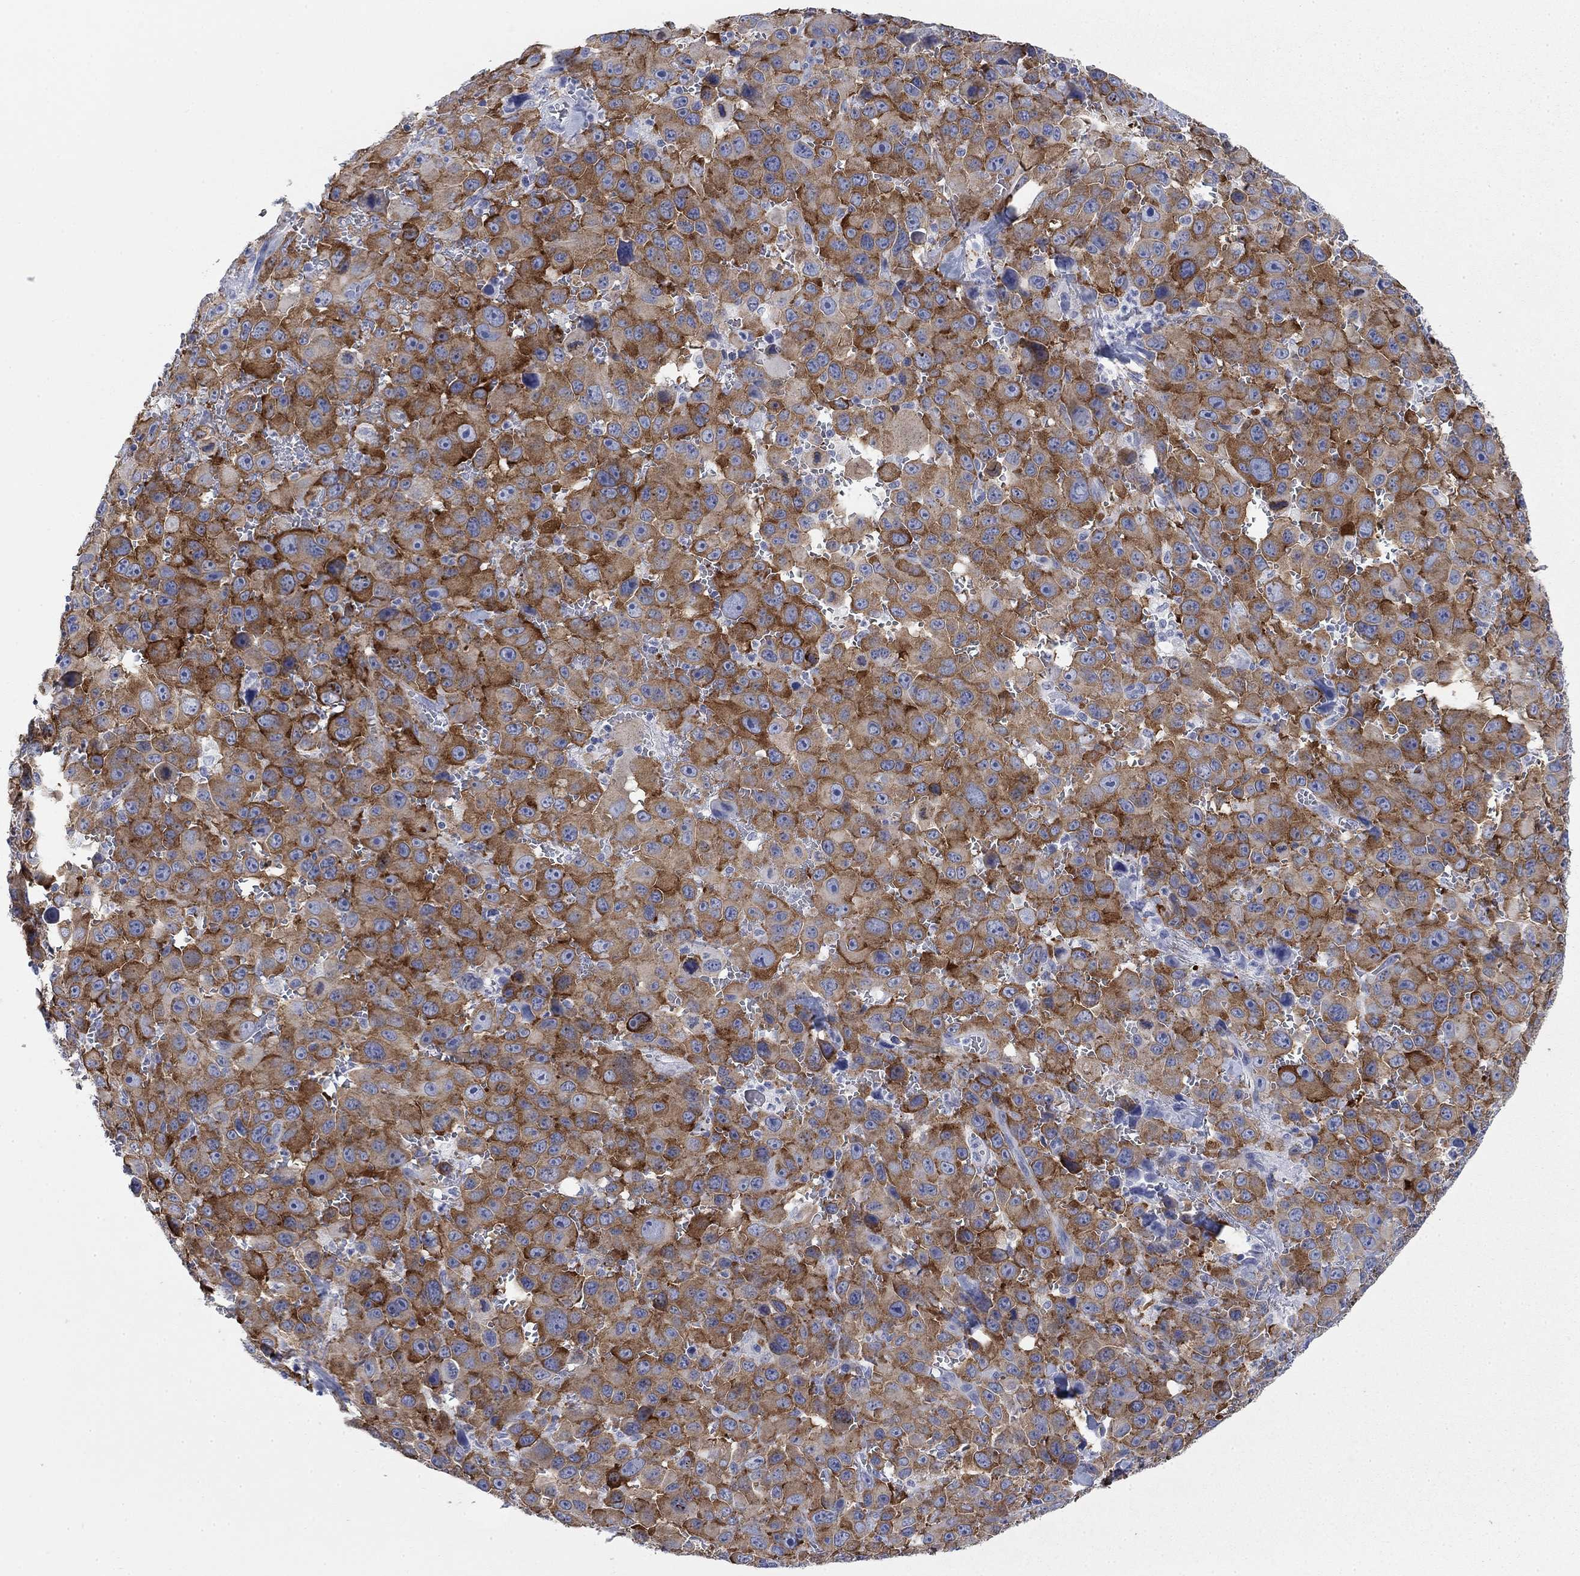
{"staining": {"intensity": "strong", "quantity": "25%-75%", "location": "cytoplasmic/membranous"}, "tissue": "melanoma", "cell_type": "Tumor cells", "image_type": "cancer", "snomed": [{"axis": "morphology", "description": "Malignant melanoma, NOS"}, {"axis": "topography", "description": "Skin"}], "caption": "Tumor cells demonstrate strong cytoplasmic/membranous positivity in about 25%-75% of cells in melanoma.", "gene": "IGF2BP3", "patient": {"sex": "female", "age": 91}}